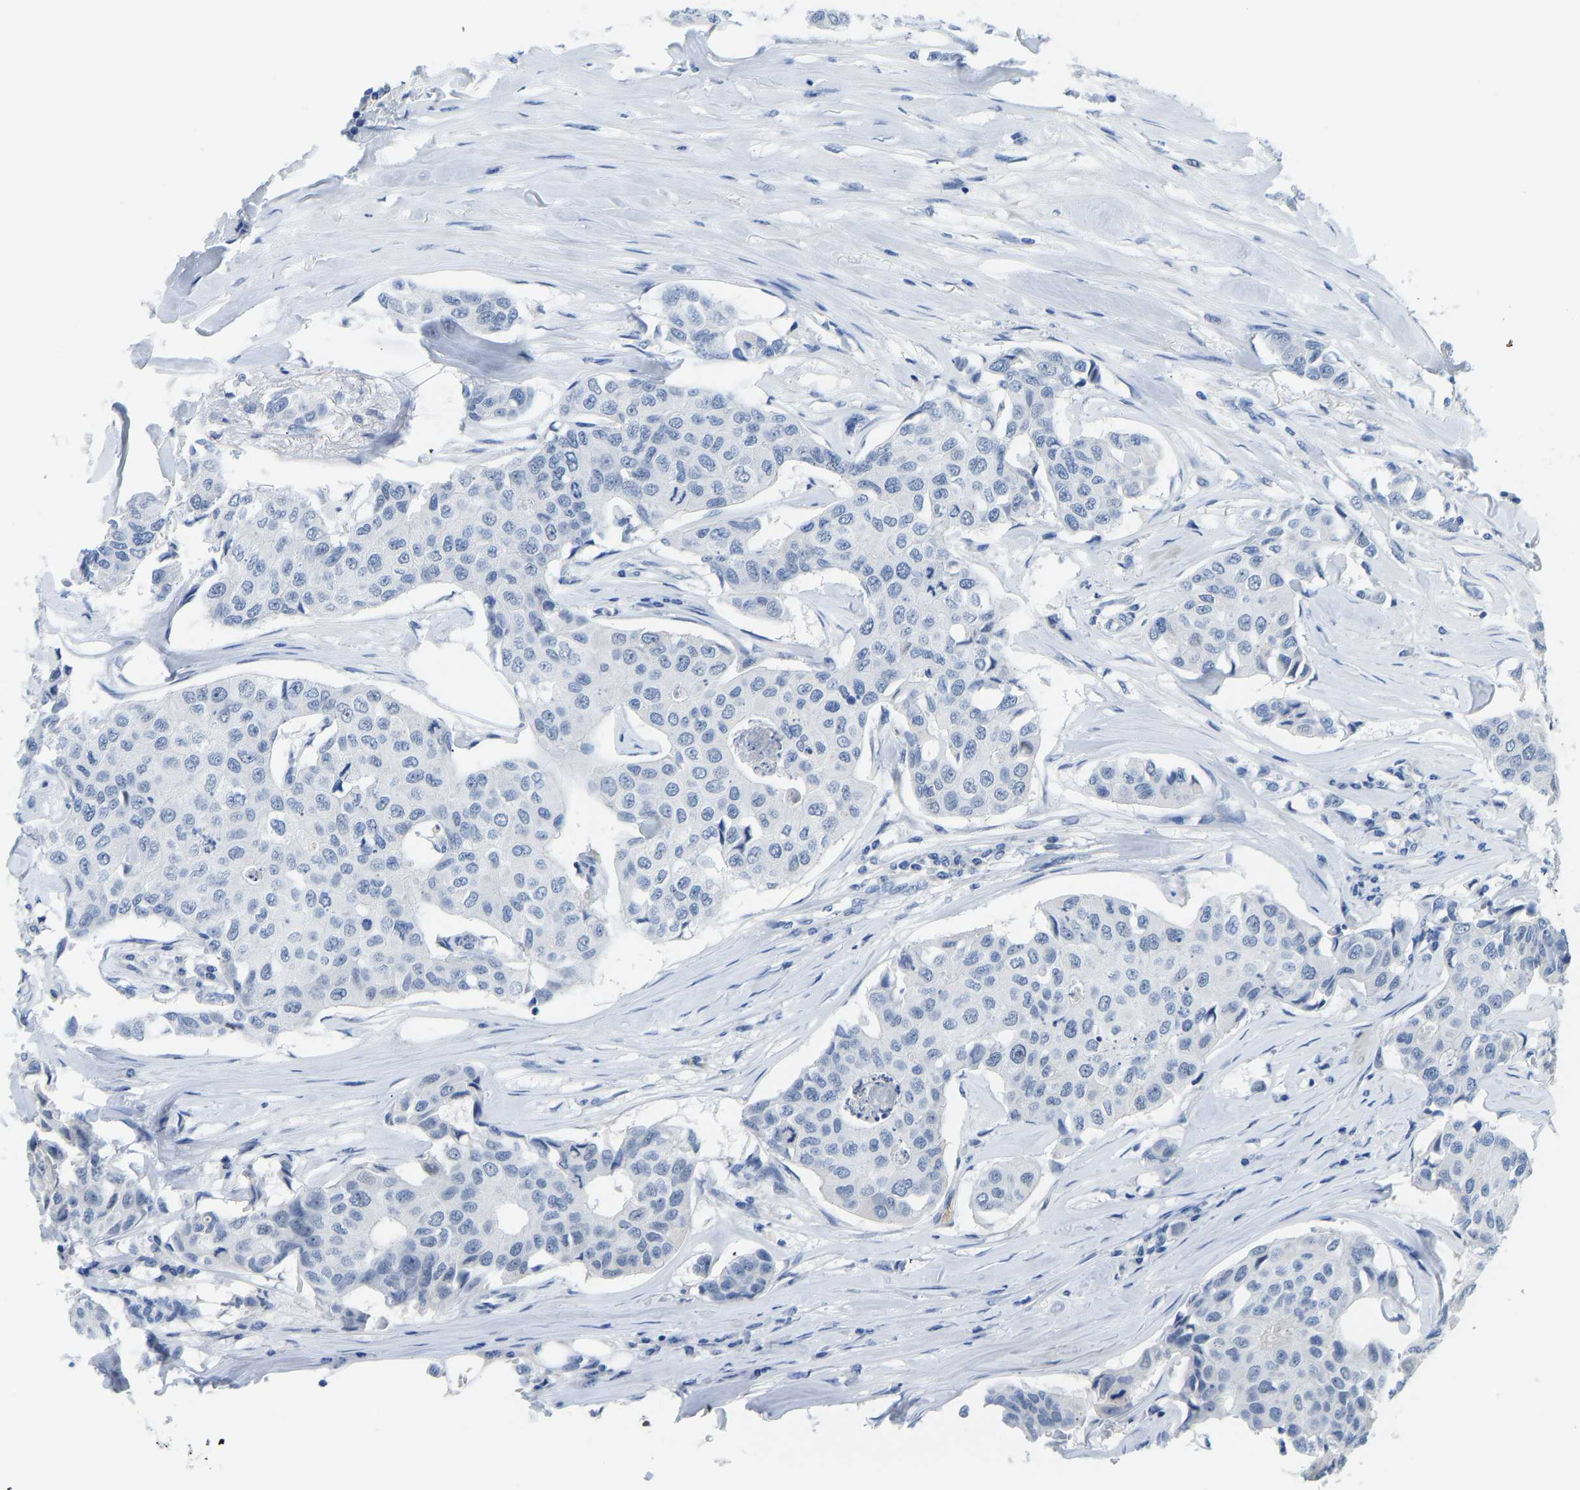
{"staining": {"intensity": "negative", "quantity": "none", "location": "none"}, "tissue": "breast cancer", "cell_type": "Tumor cells", "image_type": "cancer", "snomed": [{"axis": "morphology", "description": "Duct carcinoma"}, {"axis": "topography", "description": "Breast"}], "caption": "Breast infiltrating ductal carcinoma was stained to show a protein in brown. There is no significant expression in tumor cells. The staining was performed using DAB to visualize the protein expression in brown, while the nuclei were stained in blue with hematoxylin (Magnification: 20x).", "gene": "TXNDC2", "patient": {"sex": "female", "age": 80}}